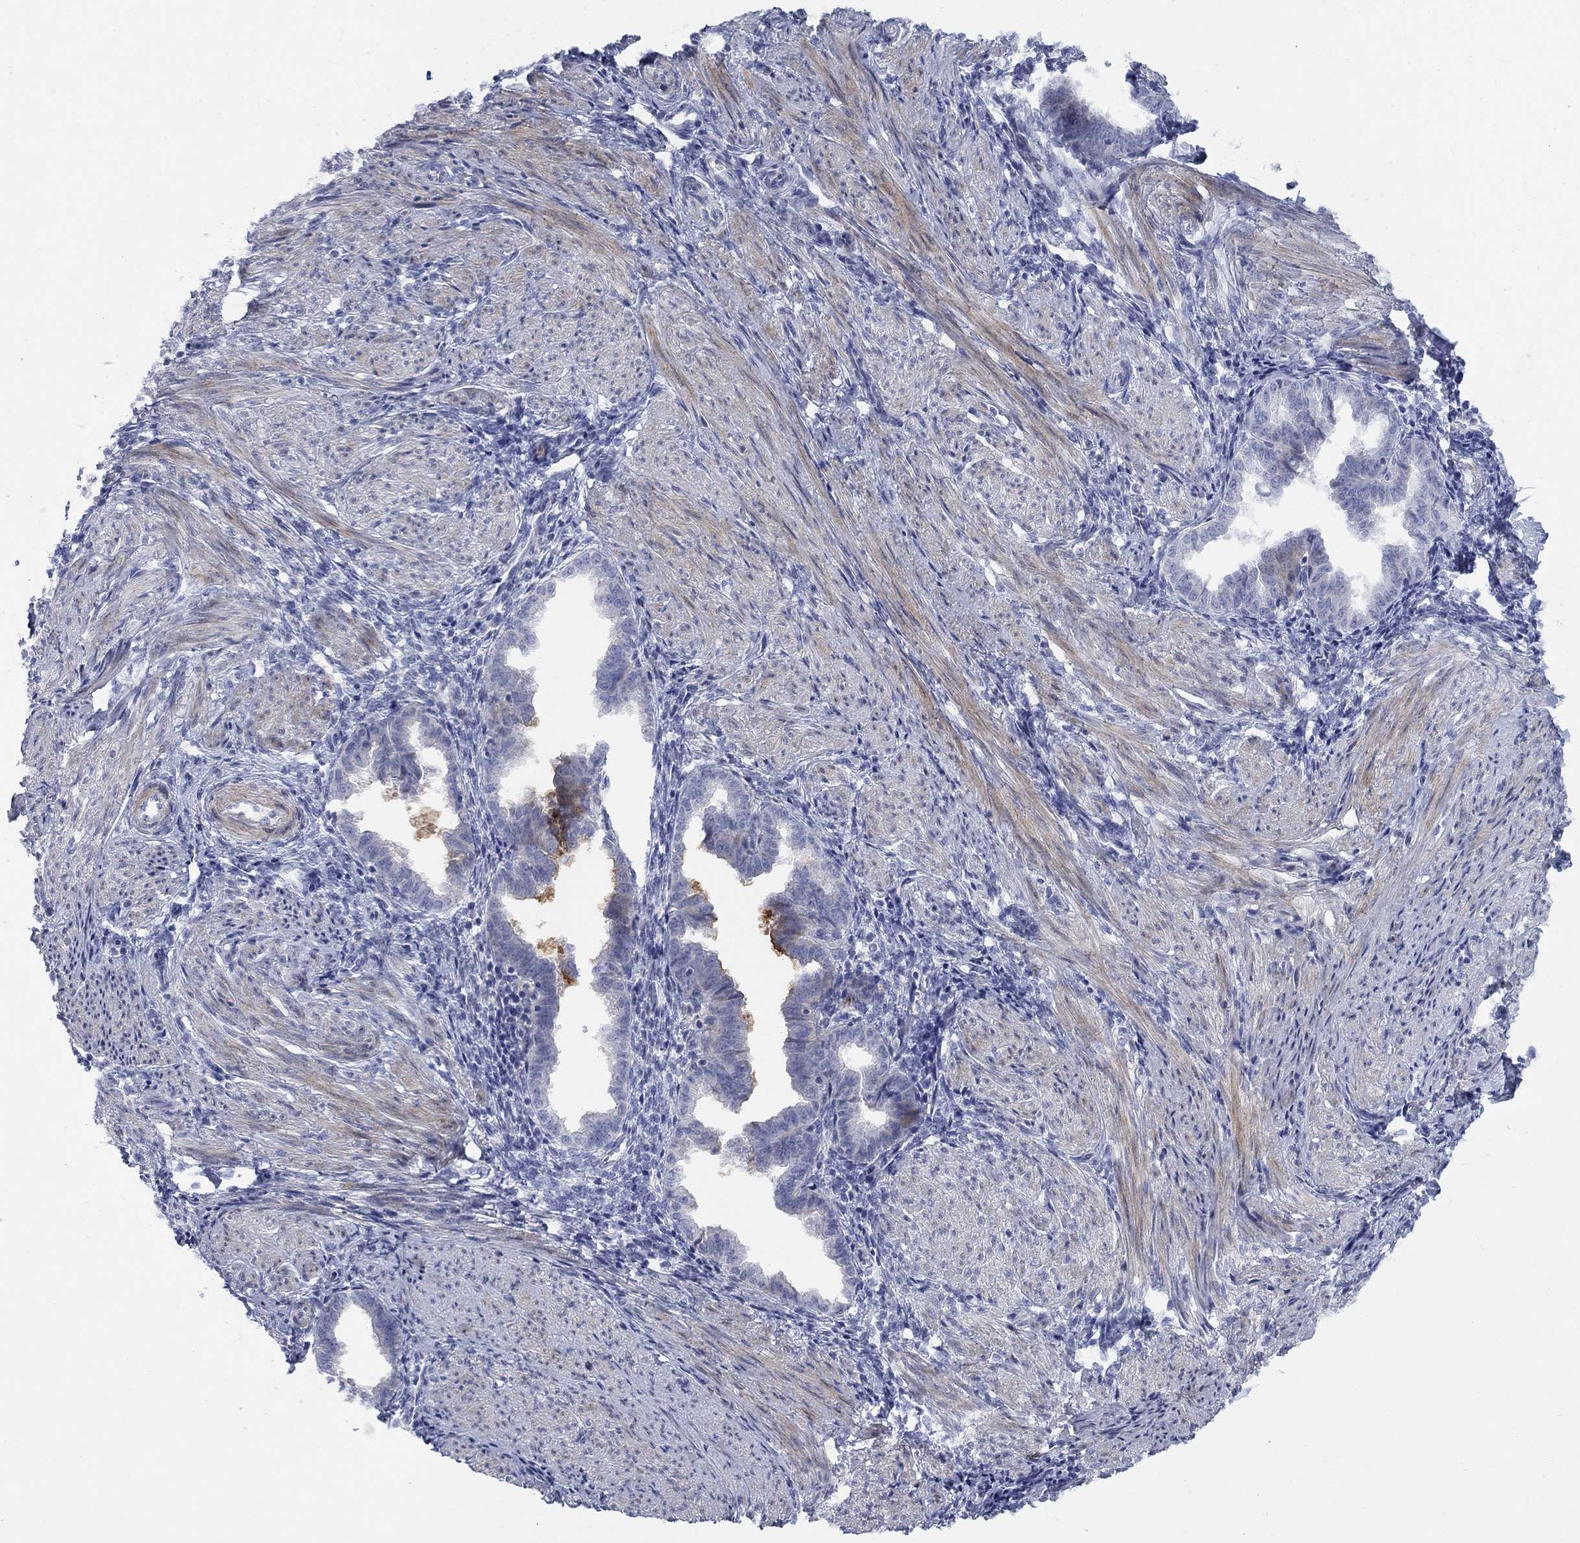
{"staining": {"intensity": "negative", "quantity": "none", "location": "none"}, "tissue": "endometrium", "cell_type": "Cells in endometrial stroma", "image_type": "normal", "snomed": [{"axis": "morphology", "description": "Normal tissue, NOS"}, {"axis": "topography", "description": "Endometrium"}], "caption": "DAB immunohistochemical staining of normal human endometrium shows no significant expression in cells in endometrial stroma.", "gene": "TMEM249", "patient": {"sex": "female", "age": 37}}